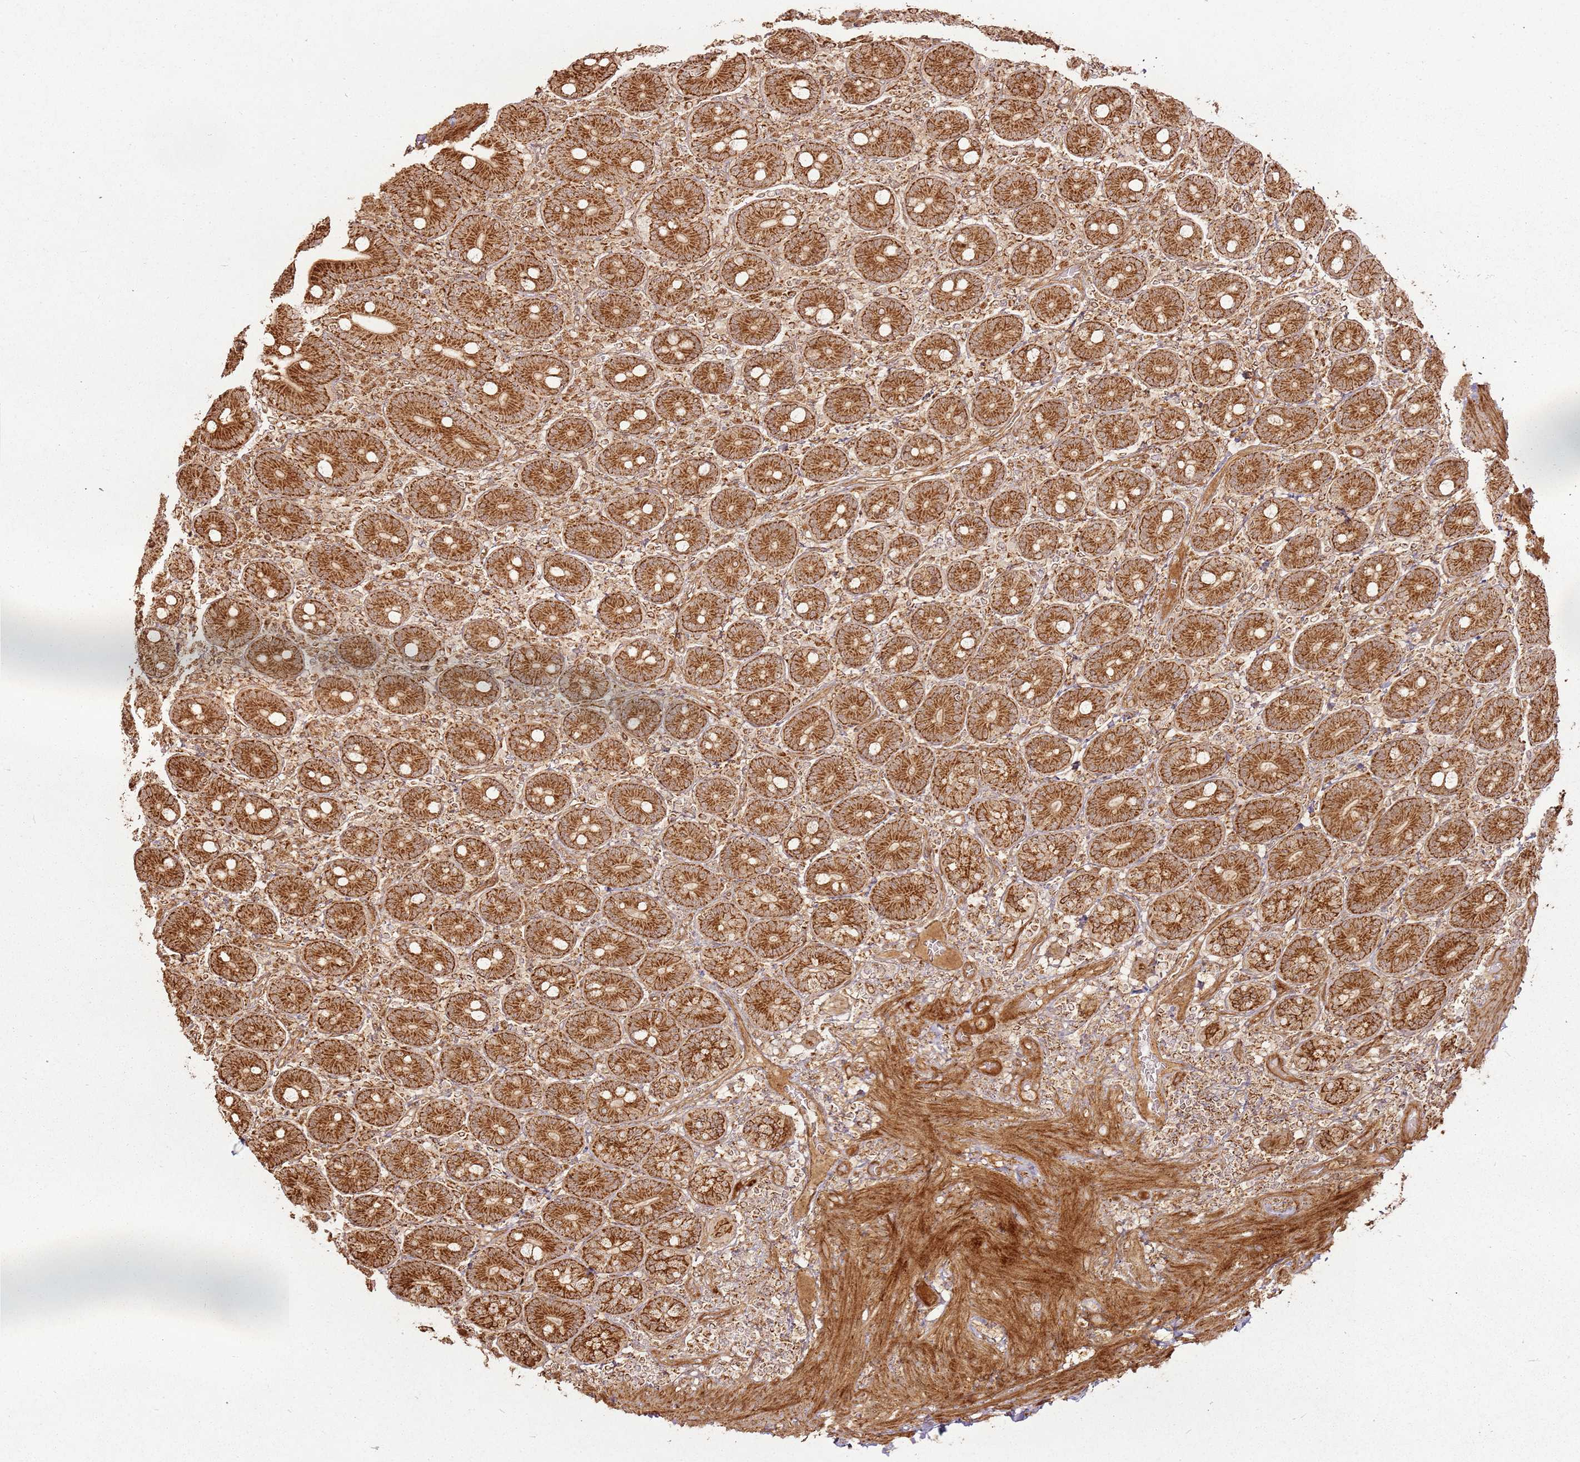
{"staining": {"intensity": "strong", "quantity": ">75%", "location": "cytoplasmic/membranous"}, "tissue": "duodenum", "cell_type": "Glandular cells", "image_type": "normal", "snomed": [{"axis": "morphology", "description": "Normal tissue, NOS"}, {"axis": "topography", "description": "Duodenum"}], "caption": "A high-resolution histopathology image shows IHC staining of unremarkable duodenum, which demonstrates strong cytoplasmic/membranous positivity in approximately >75% of glandular cells. The protein of interest is shown in brown color, while the nuclei are stained blue.", "gene": "MRPS6", "patient": {"sex": "female", "age": 62}}